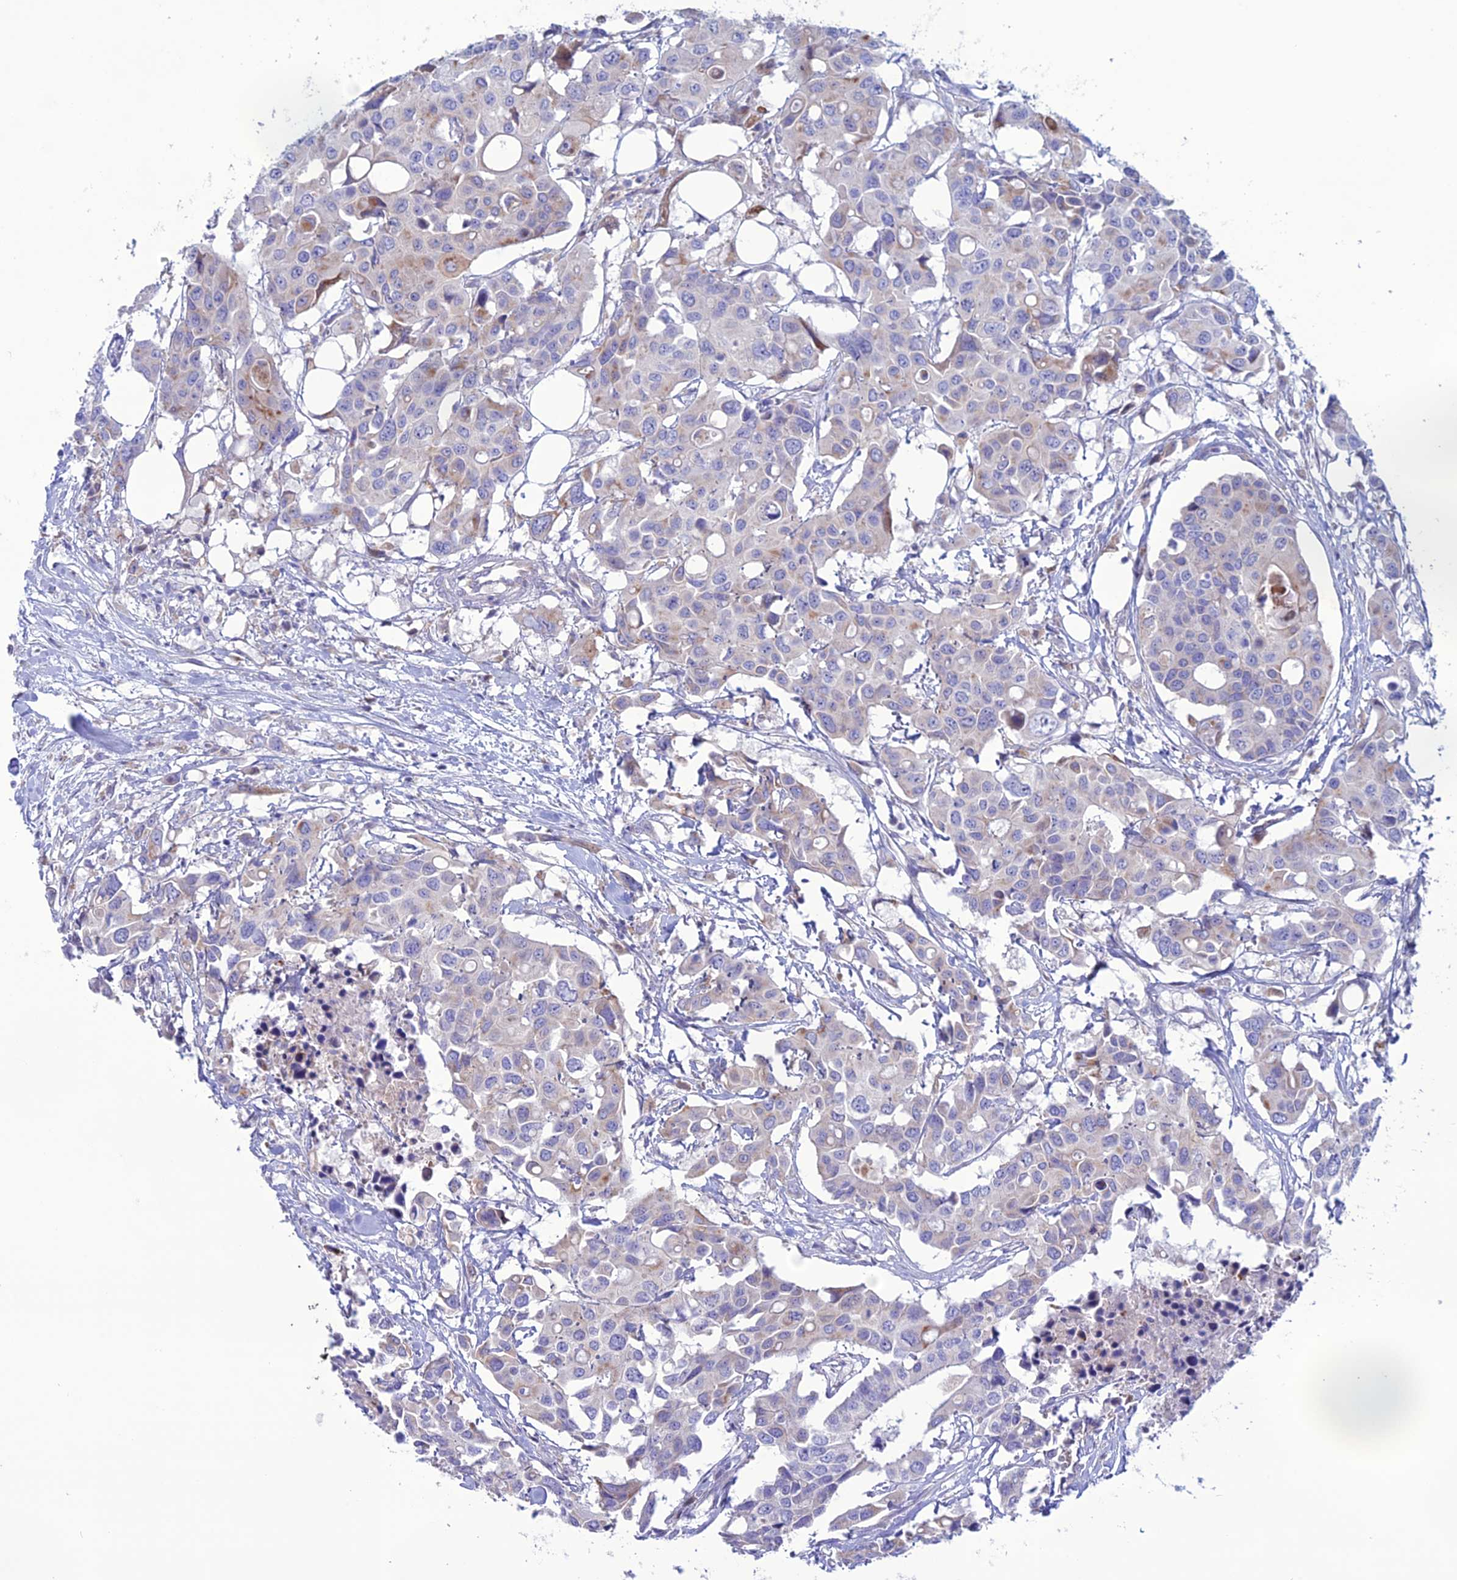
{"staining": {"intensity": "weak", "quantity": "<25%", "location": "cytoplasmic/membranous"}, "tissue": "colorectal cancer", "cell_type": "Tumor cells", "image_type": "cancer", "snomed": [{"axis": "morphology", "description": "Adenocarcinoma, NOS"}, {"axis": "topography", "description": "Colon"}], "caption": "Colorectal cancer (adenocarcinoma) was stained to show a protein in brown. There is no significant expression in tumor cells. (Stains: DAB (3,3'-diaminobenzidine) IHC with hematoxylin counter stain, Microscopy: brightfield microscopy at high magnification).", "gene": "CLCN7", "patient": {"sex": "male", "age": 77}}